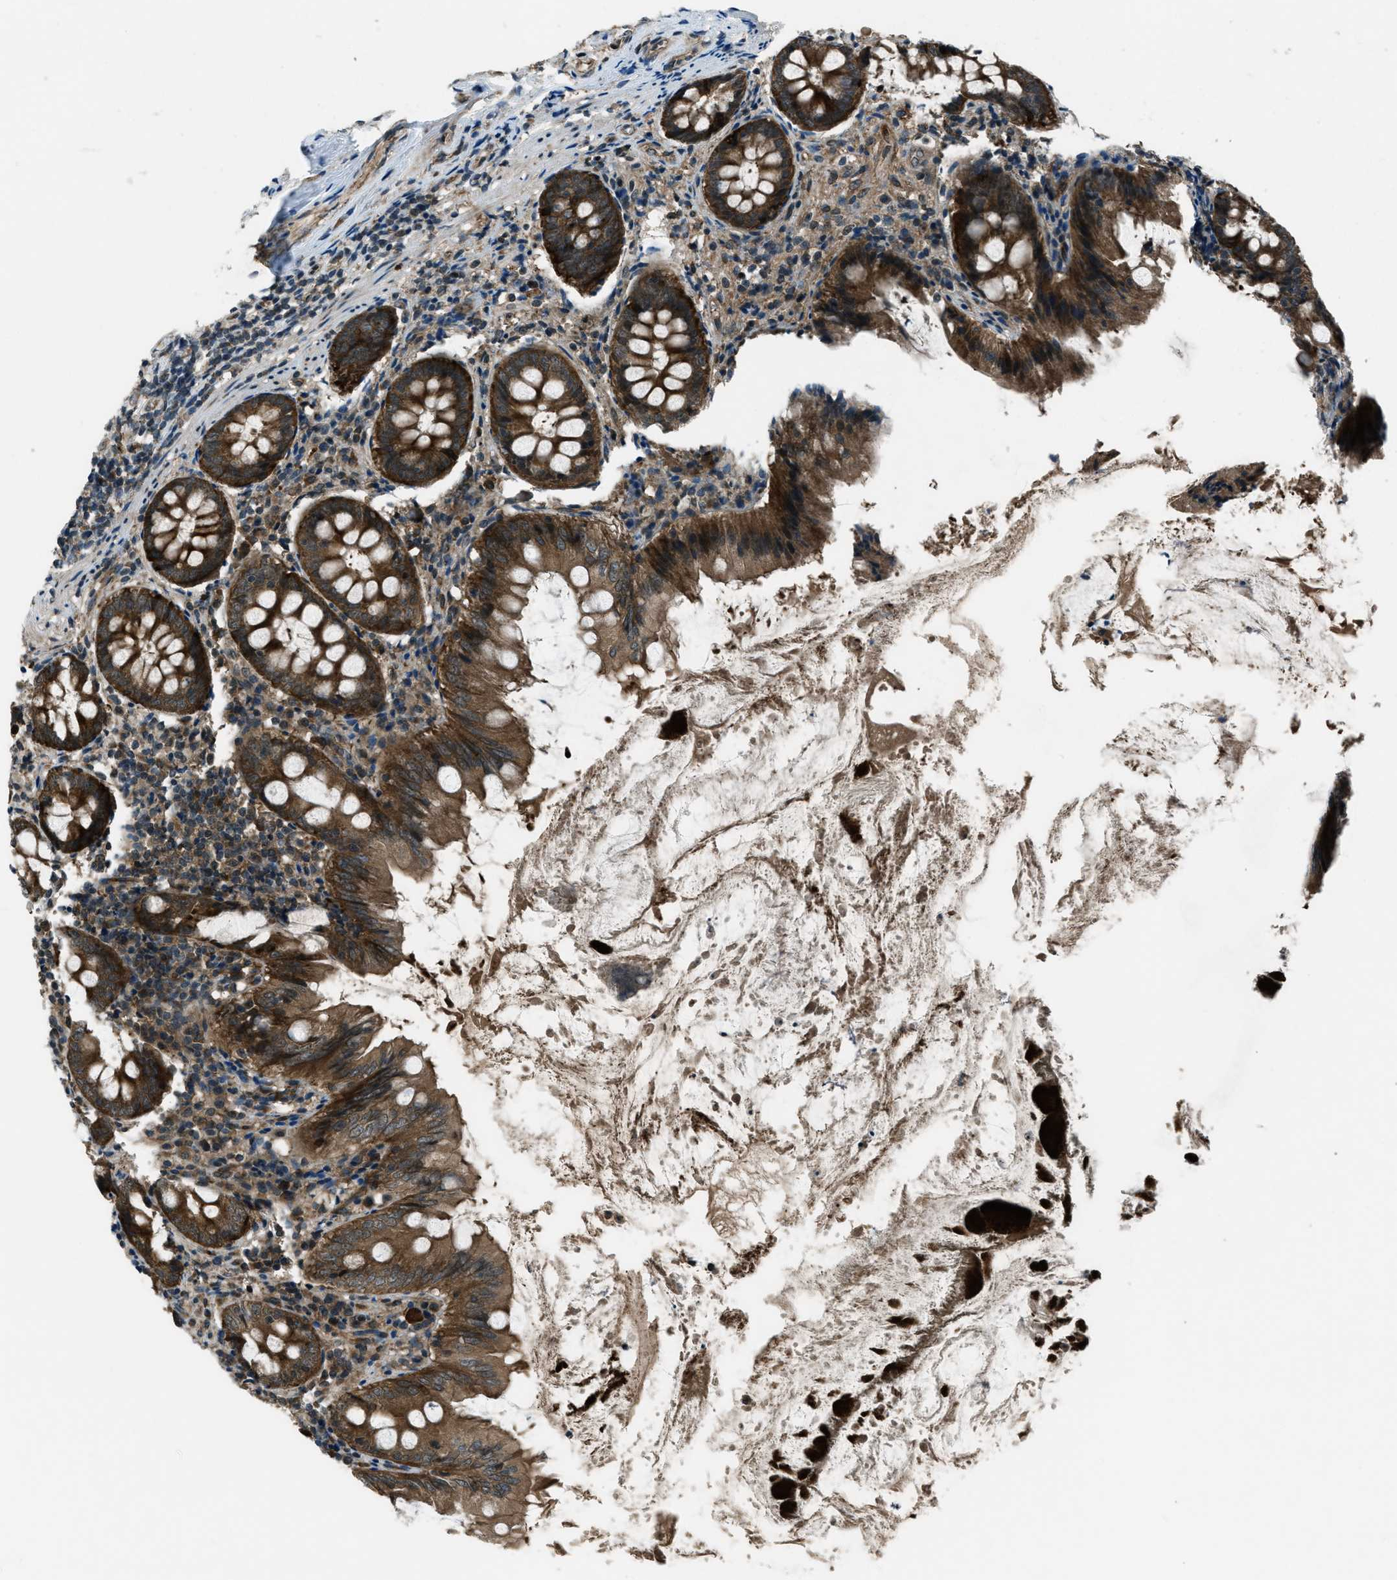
{"staining": {"intensity": "strong", "quantity": ">75%", "location": "cytoplasmic/membranous"}, "tissue": "appendix", "cell_type": "Glandular cells", "image_type": "normal", "snomed": [{"axis": "morphology", "description": "Normal tissue, NOS"}, {"axis": "topography", "description": "Appendix"}], "caption": "DAB (3,3'-diaminobenzidine) immunohistochemical staining of unremarkable human appendix shows strong cytoplasmic/membranous protein expression in about >75% of glandular cells.", "gene": "ASAP2", "patient": {"sex": "female", "age": 77}}